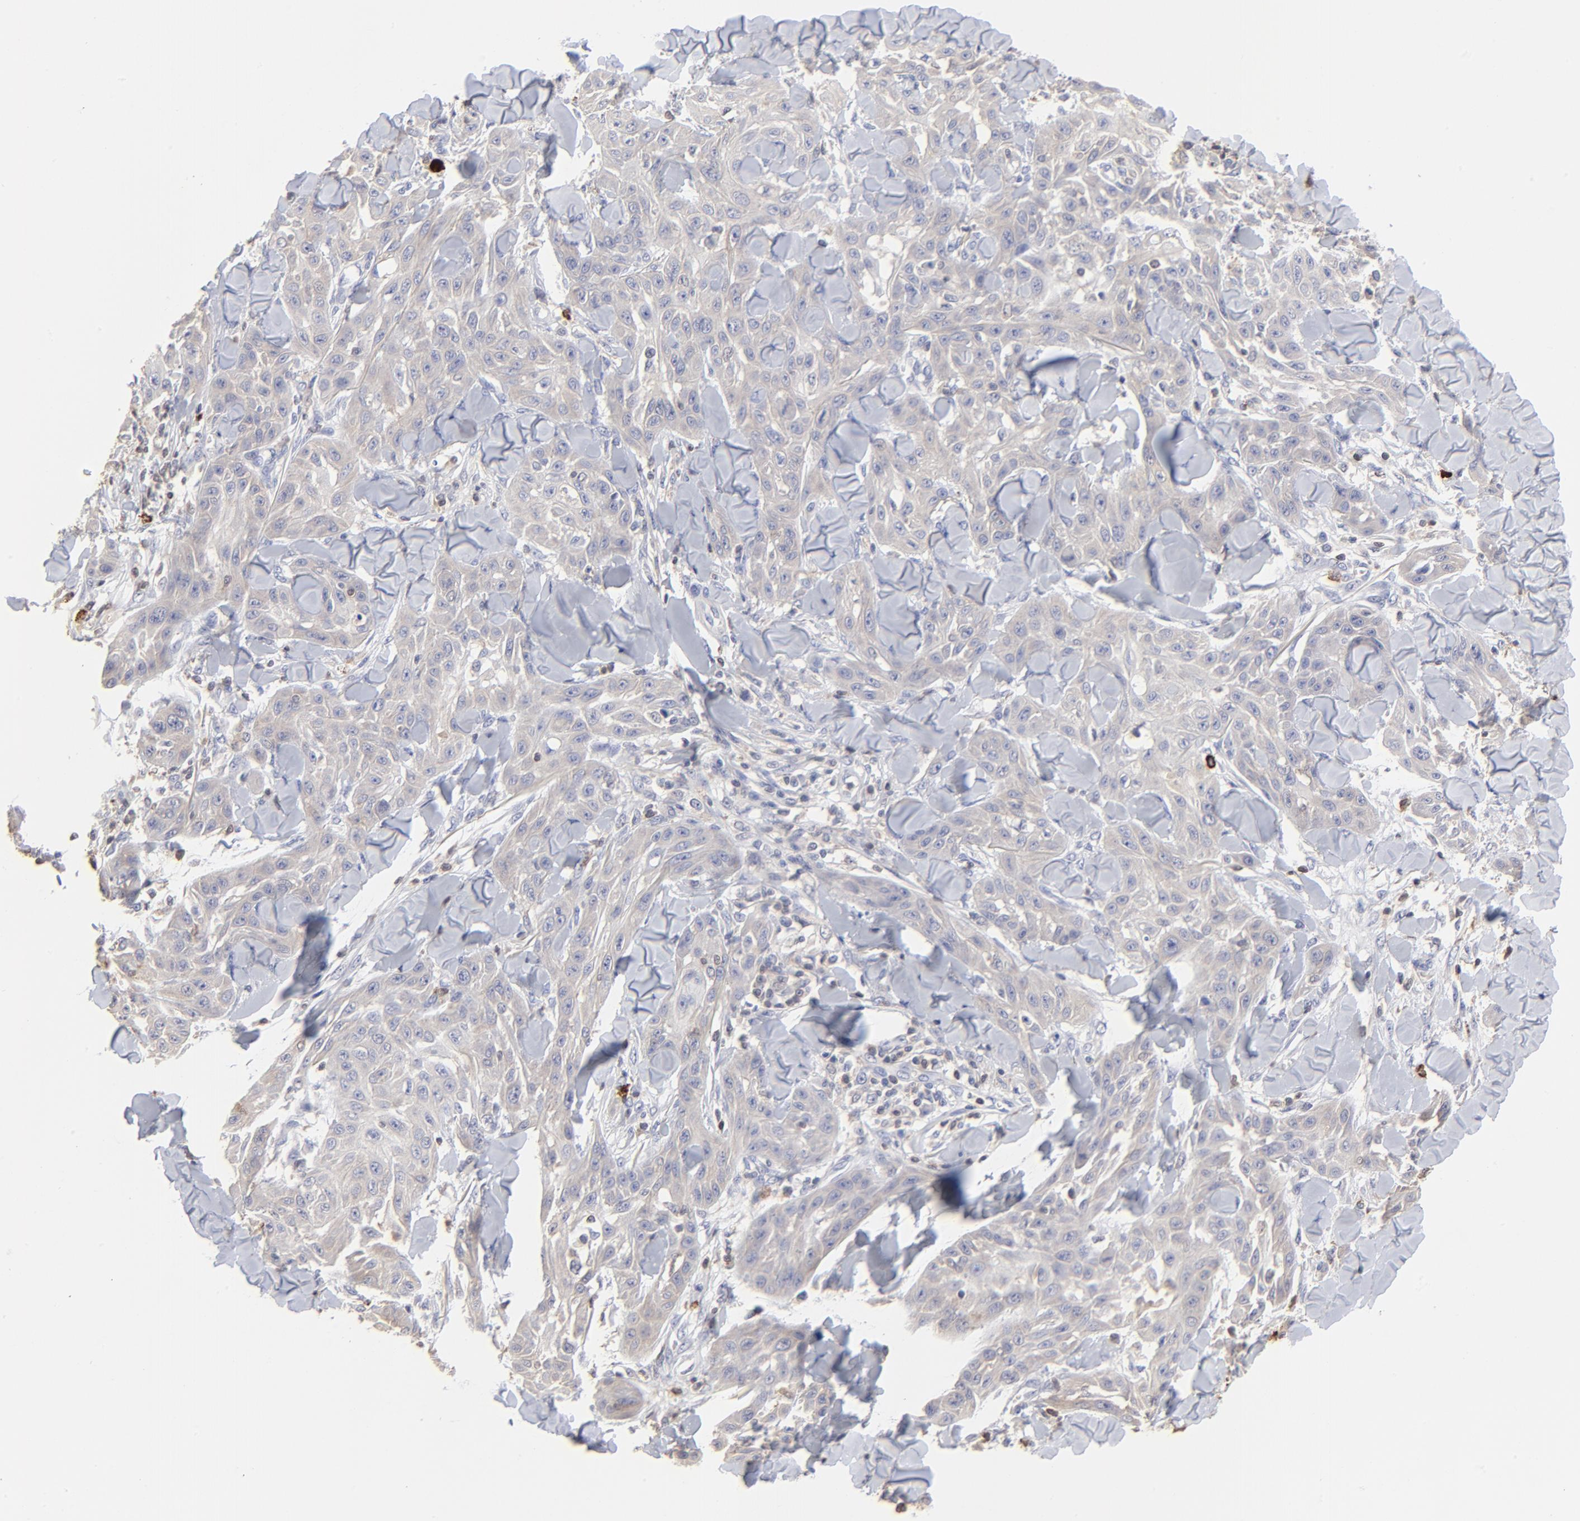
{"staining": {"intensity": "negative", "quantity": "none", "location": "none"}, "tissue": "skin cancer", "cell_type": "Tumor cells", "image_type": "cancer", "snomed": [{"axis": "morphology", "description": "Squamous cell carcinoma, NOS"}, {"axis": "topography", "description": "Skin"}], "caption": "Immunohistochemistry (IHC) image of neoplastic tissue: skin squamous cell carcinoma stained with DAB (3,3'-diaminobenzidine) displays no significant protein expression in tumor cells. Brightfield microscopy of IHC stained with DAB (brown) and hematoxylin (blue), captured at high magnification.", "gene": "TBXT", "patient": {"sex": "male", "age": 24}}